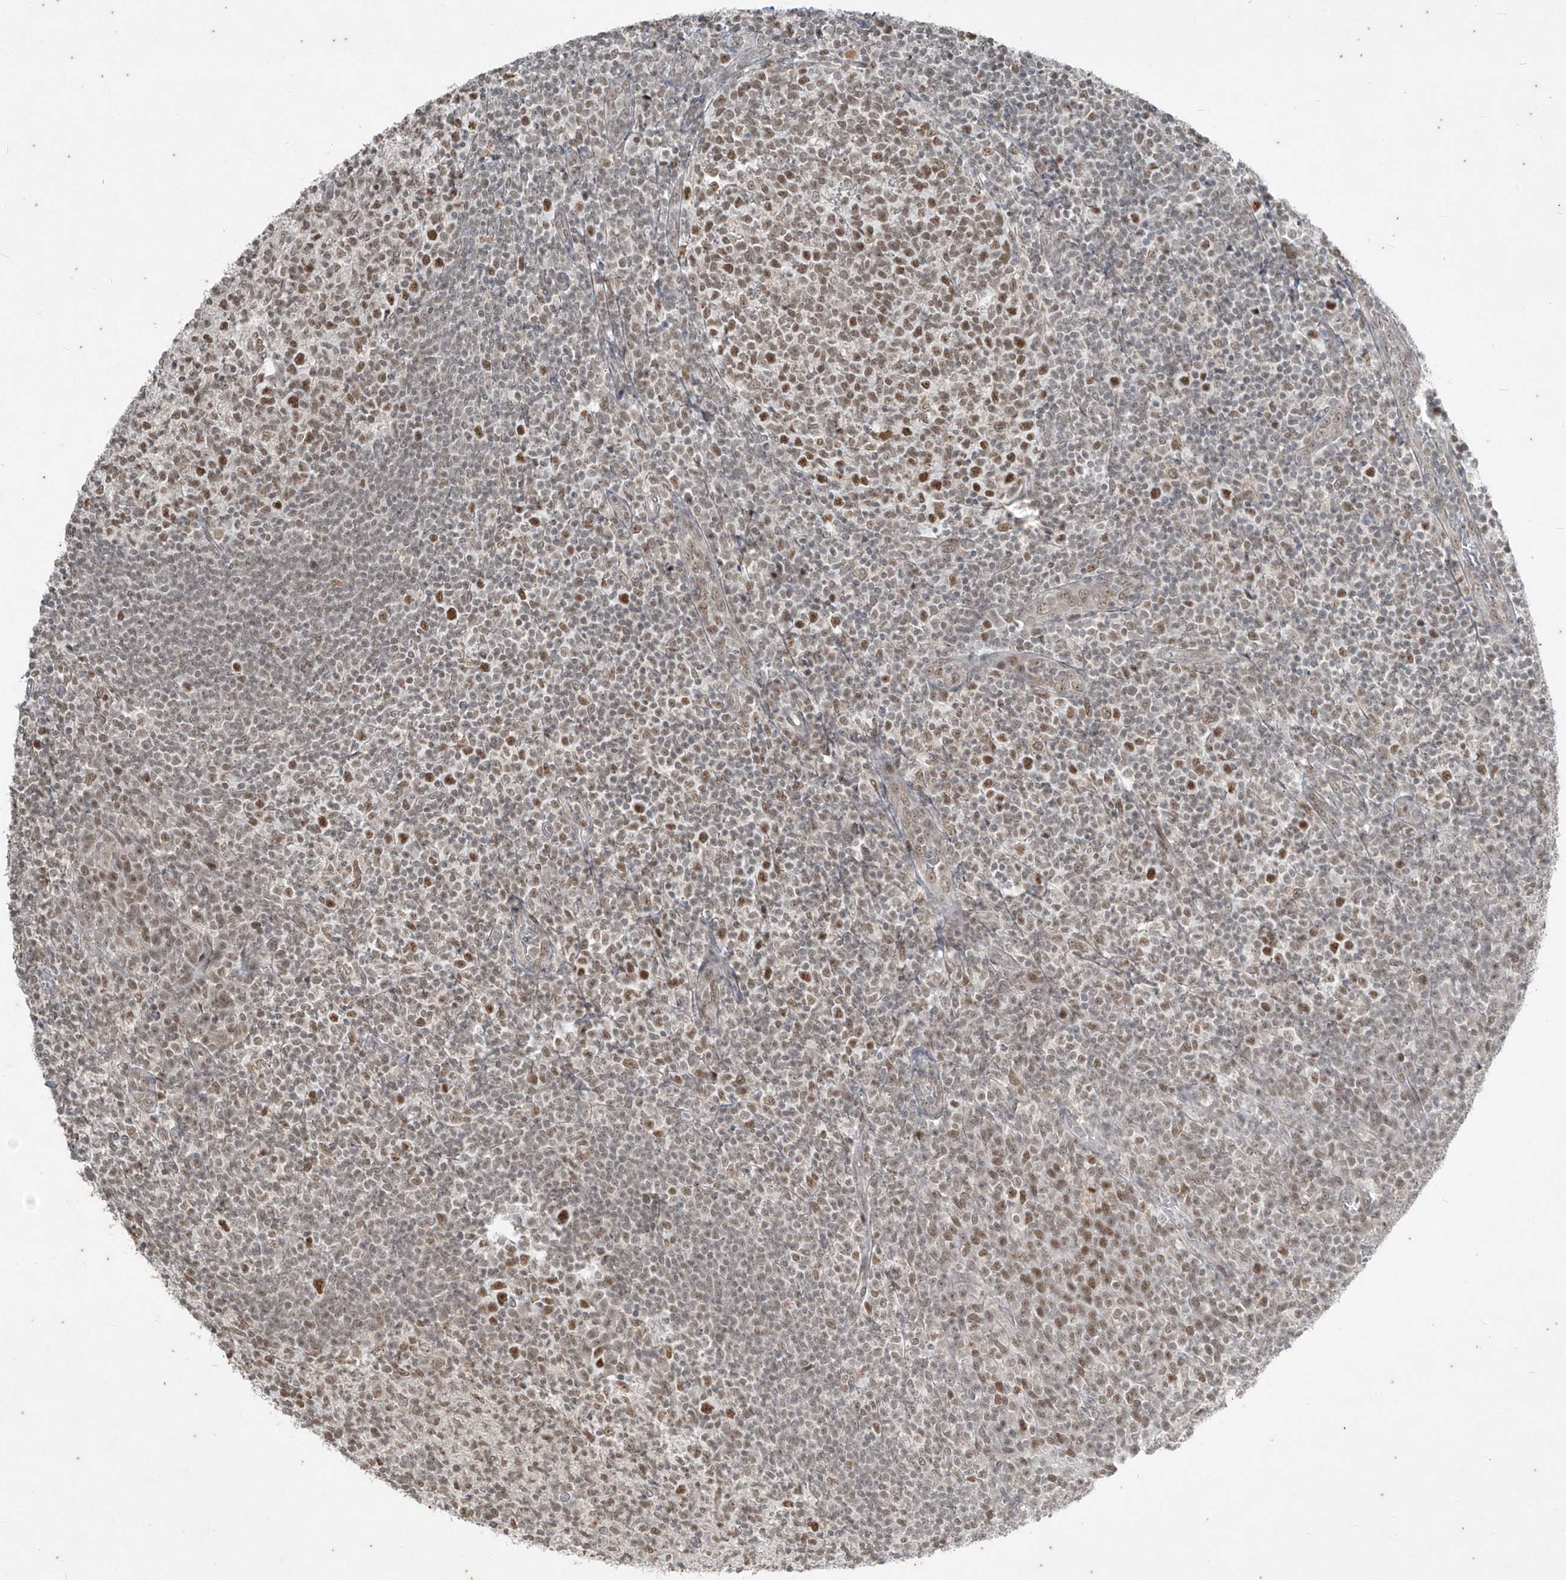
{"staining": {"intensity": "moderate", "quantity": ">75%", "location": "nuclear"}, "tissue": "tonsil", "cell_type": "Germinal center cells", "image_type": "normal", "snomed": [{"axis": "morphology", "description": "Normal tissue, NOS"}, {"axis": "topography", "description": "Tonsil"}], "caption": "Moderate nuclear protein positivity is identified in approximately >75% of germinal center cells in tonsil. The staining was performed using DAB, with brown indicating positive protein expression. Nuclei are stained blue with hematoxylin.", "gene": "ZNF354B", "patient": {"sex": "female", "age": 19}}